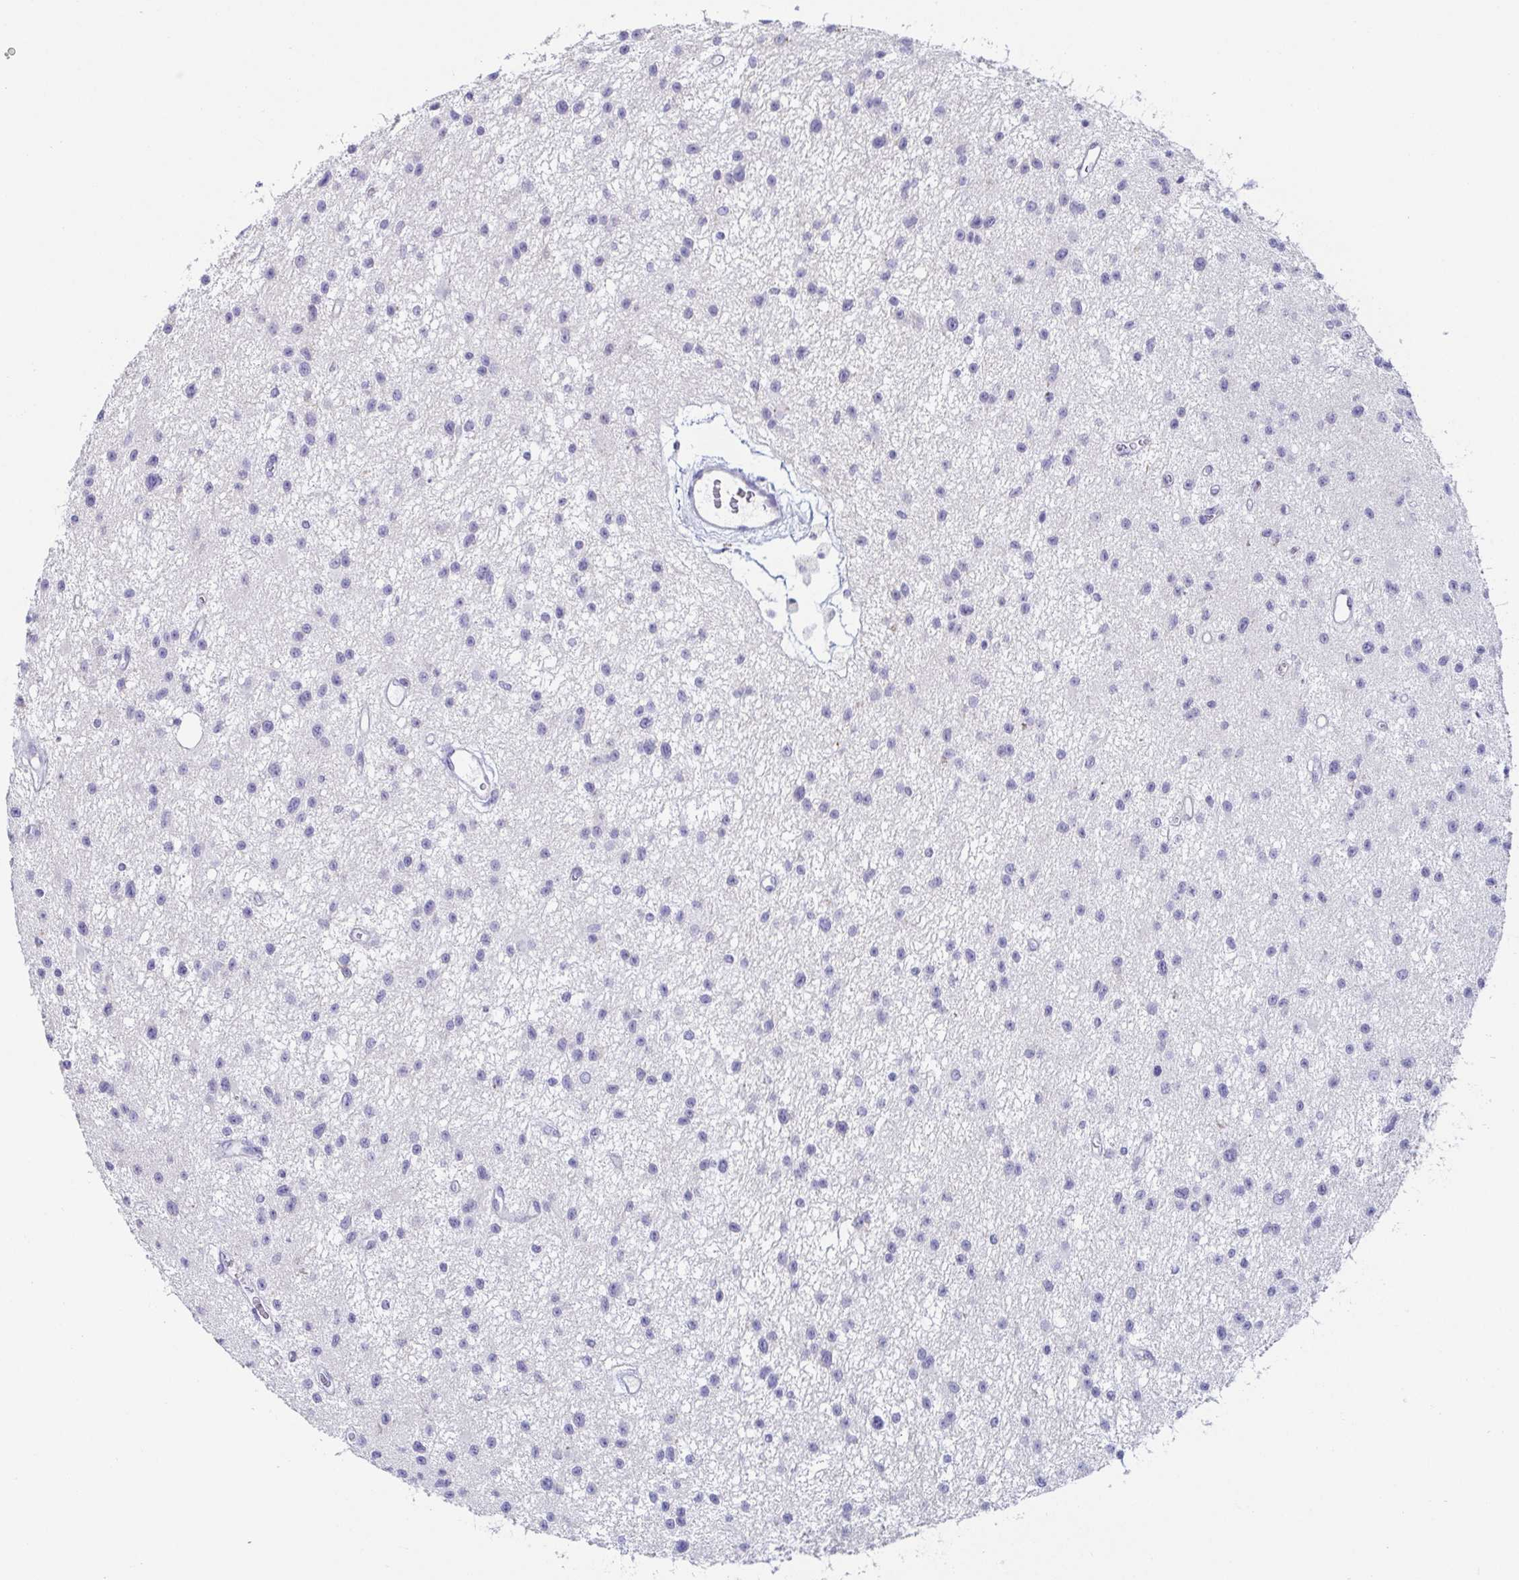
{"staining": {"intensity": "negative", "quantity": "none", "location": "none"}, "tissue": "glioma", "cell_type": "Tumor cells", "image_type": "cancer", "snomed": [{"axis": "morphology", "description": "Glioma, malignant, Low grade"}, {"axis": "topography", "description": "Brain"}], "caption": "This micrograph is of malignant low-grade glioma stained with immunohistochemistry (IHC) to label a protein in brown with the nuclei are counter-stained blue. There is no expression in tumor cells.", "gene": "PRR27", "patient": {"sex": "male", "age": 43}}